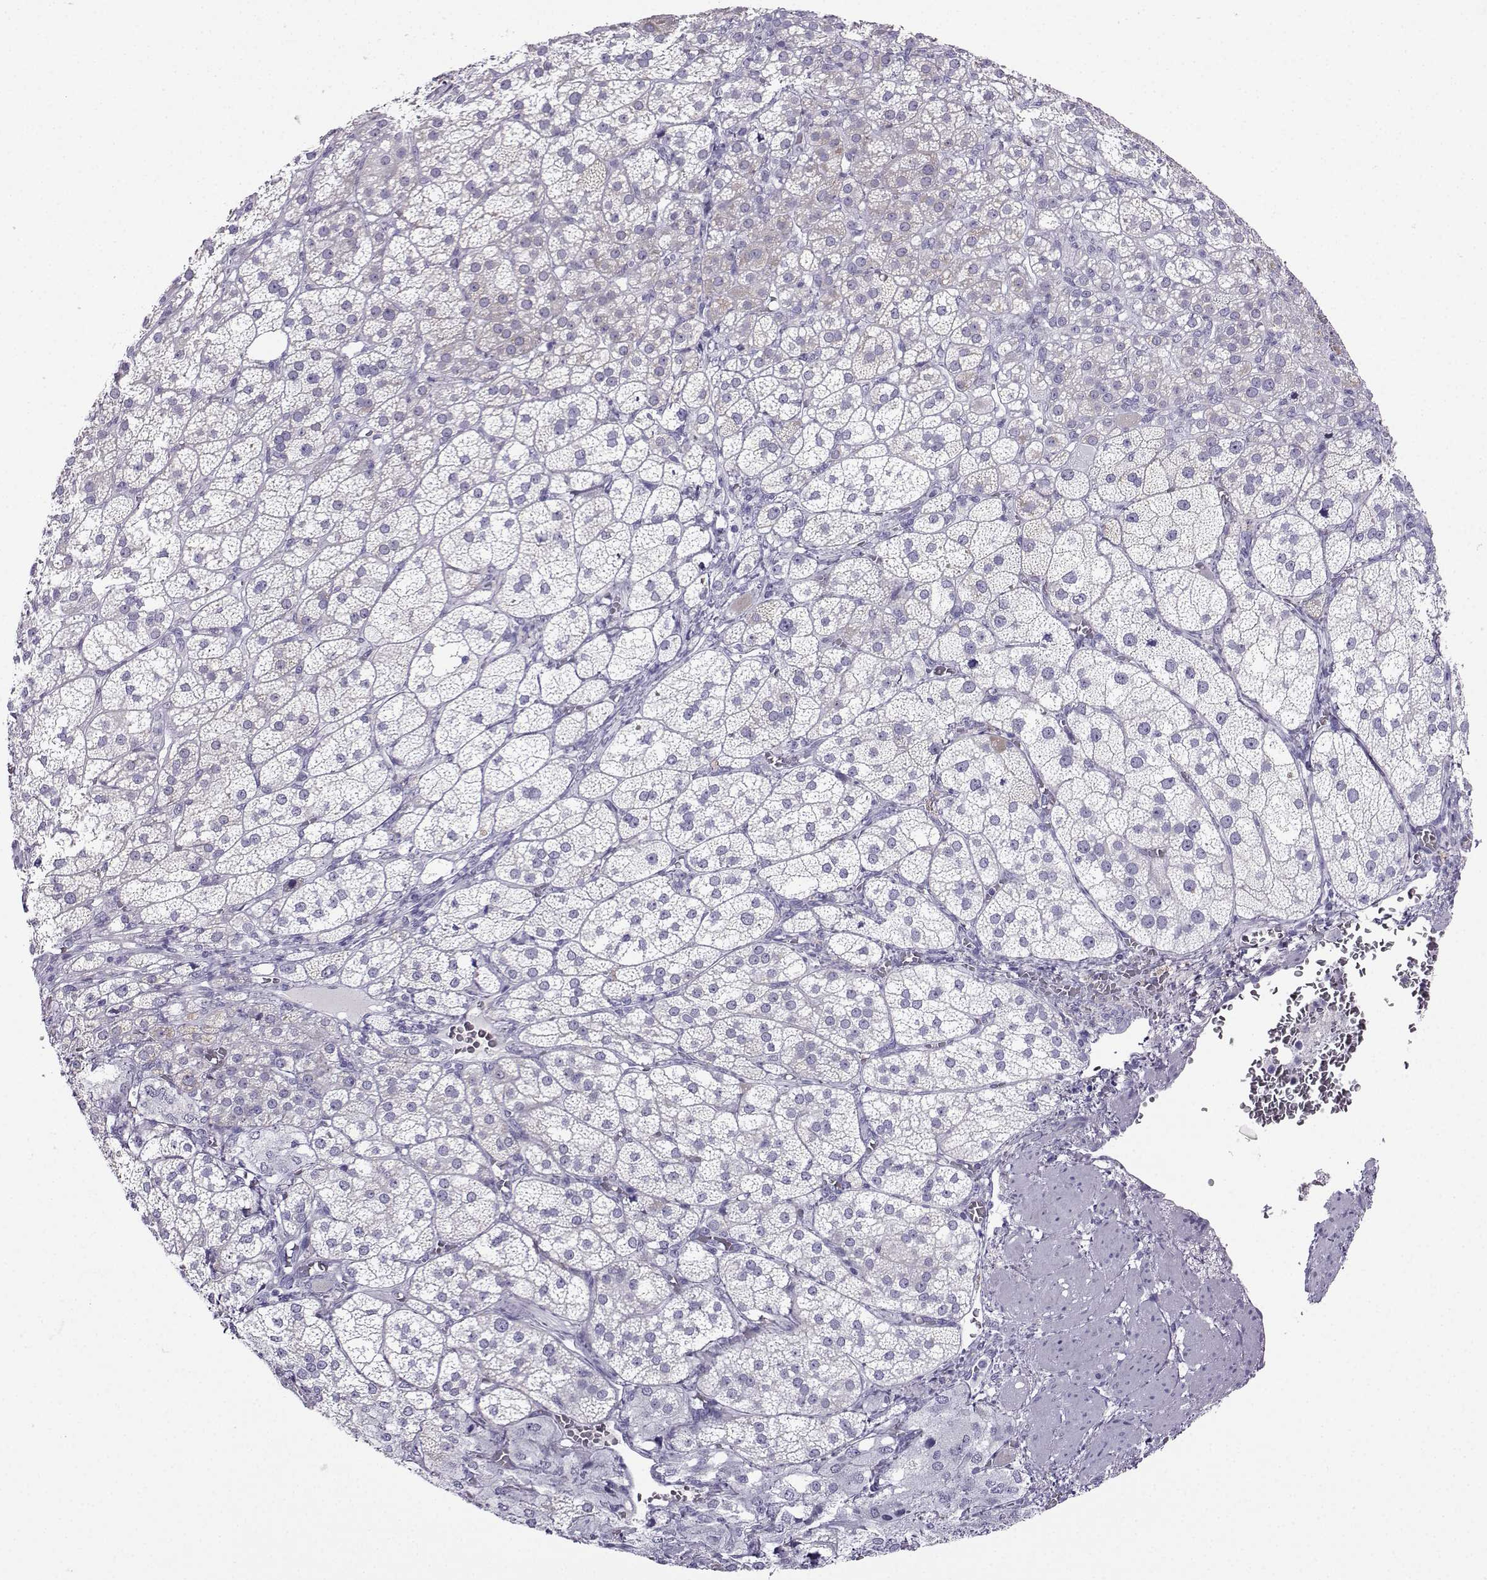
{"staining": {"intensity": "moderate", "quantity": "<25%", "location": "cytoplasmic/membranous"}, "tissue": "adrenal gland", "cell_type": "Glandular cells", "image_type": "normal", "snomed": [{"axis": "morphology", "description": "Normal tissue, NOS"}, {"axis": "topography", "description": "Adrenal gland"}], "caption": "Brown immunohistochemical staining in normal human adrenal gland displays moderate cytoplasmic/membranous positivity in approximately <25% of glandular cells. (brown staining indicates protein expression, while blue staining denotes nuclei).", "gene": "FBXO24", "patient": {"sex": "female", "age": 60}}